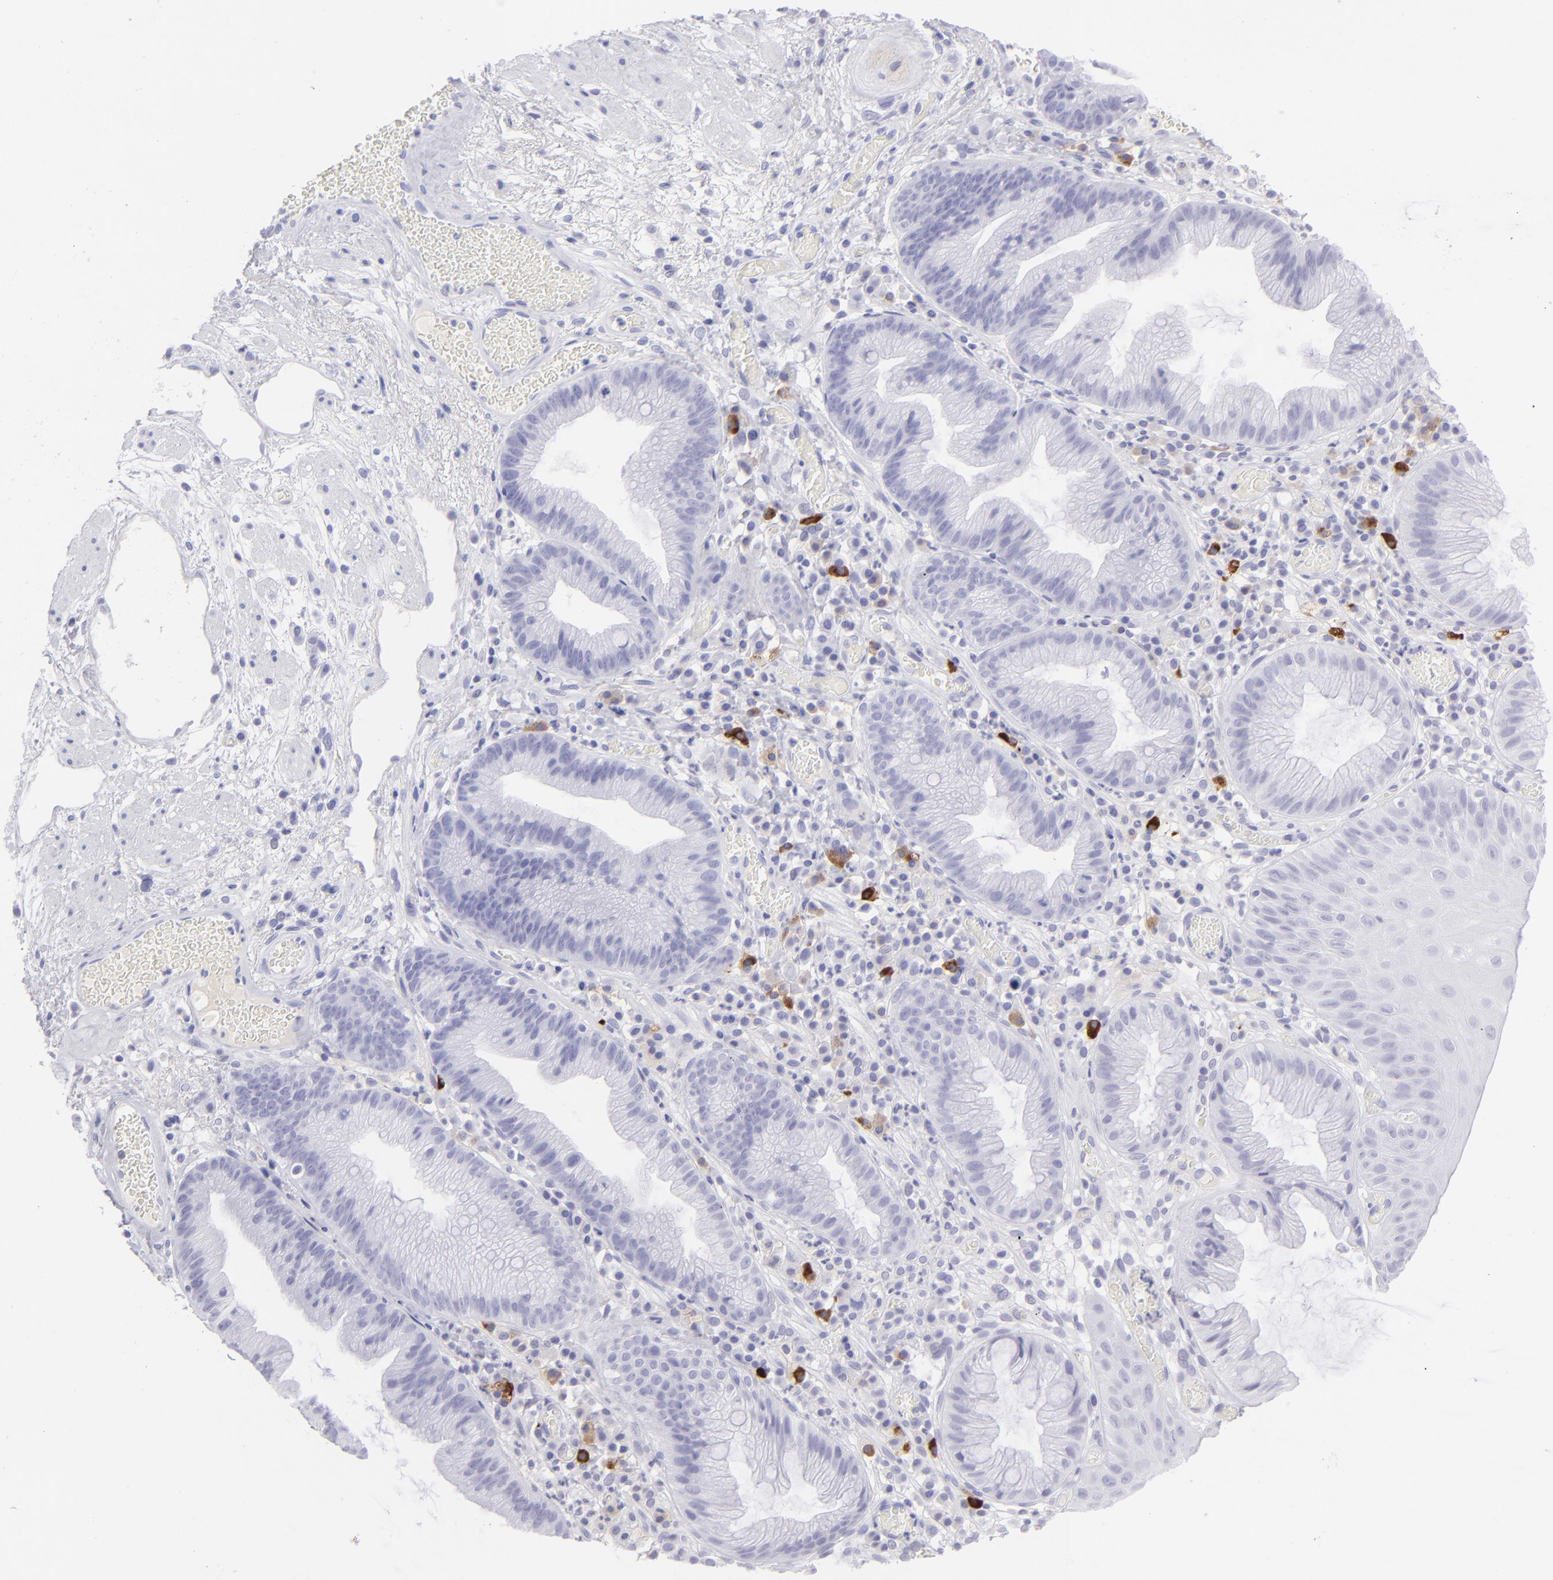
{"staining": {"intensity": "negative", "quantity": "none", "location": "none"}, "tissue": "skin", "cell_type": "Epidermal cells", "image_type": "normal", "snomed": [{"axis": "morphology", "description": "Normal tissue, NOS"}, {"axis": "morphology", "description": "Hemorrhoids"}, {"axis": "morphology", "description": "Inflammation, NOS"}, {"axis": "topography", "description": "Anal"}], "caption": "This is an immunohistochemistry (IHC) image of benign skin. There is no positivity in epidermal cells.", "gene": "SLC1A2", "patient": {"sex": "male", "age": 60}}